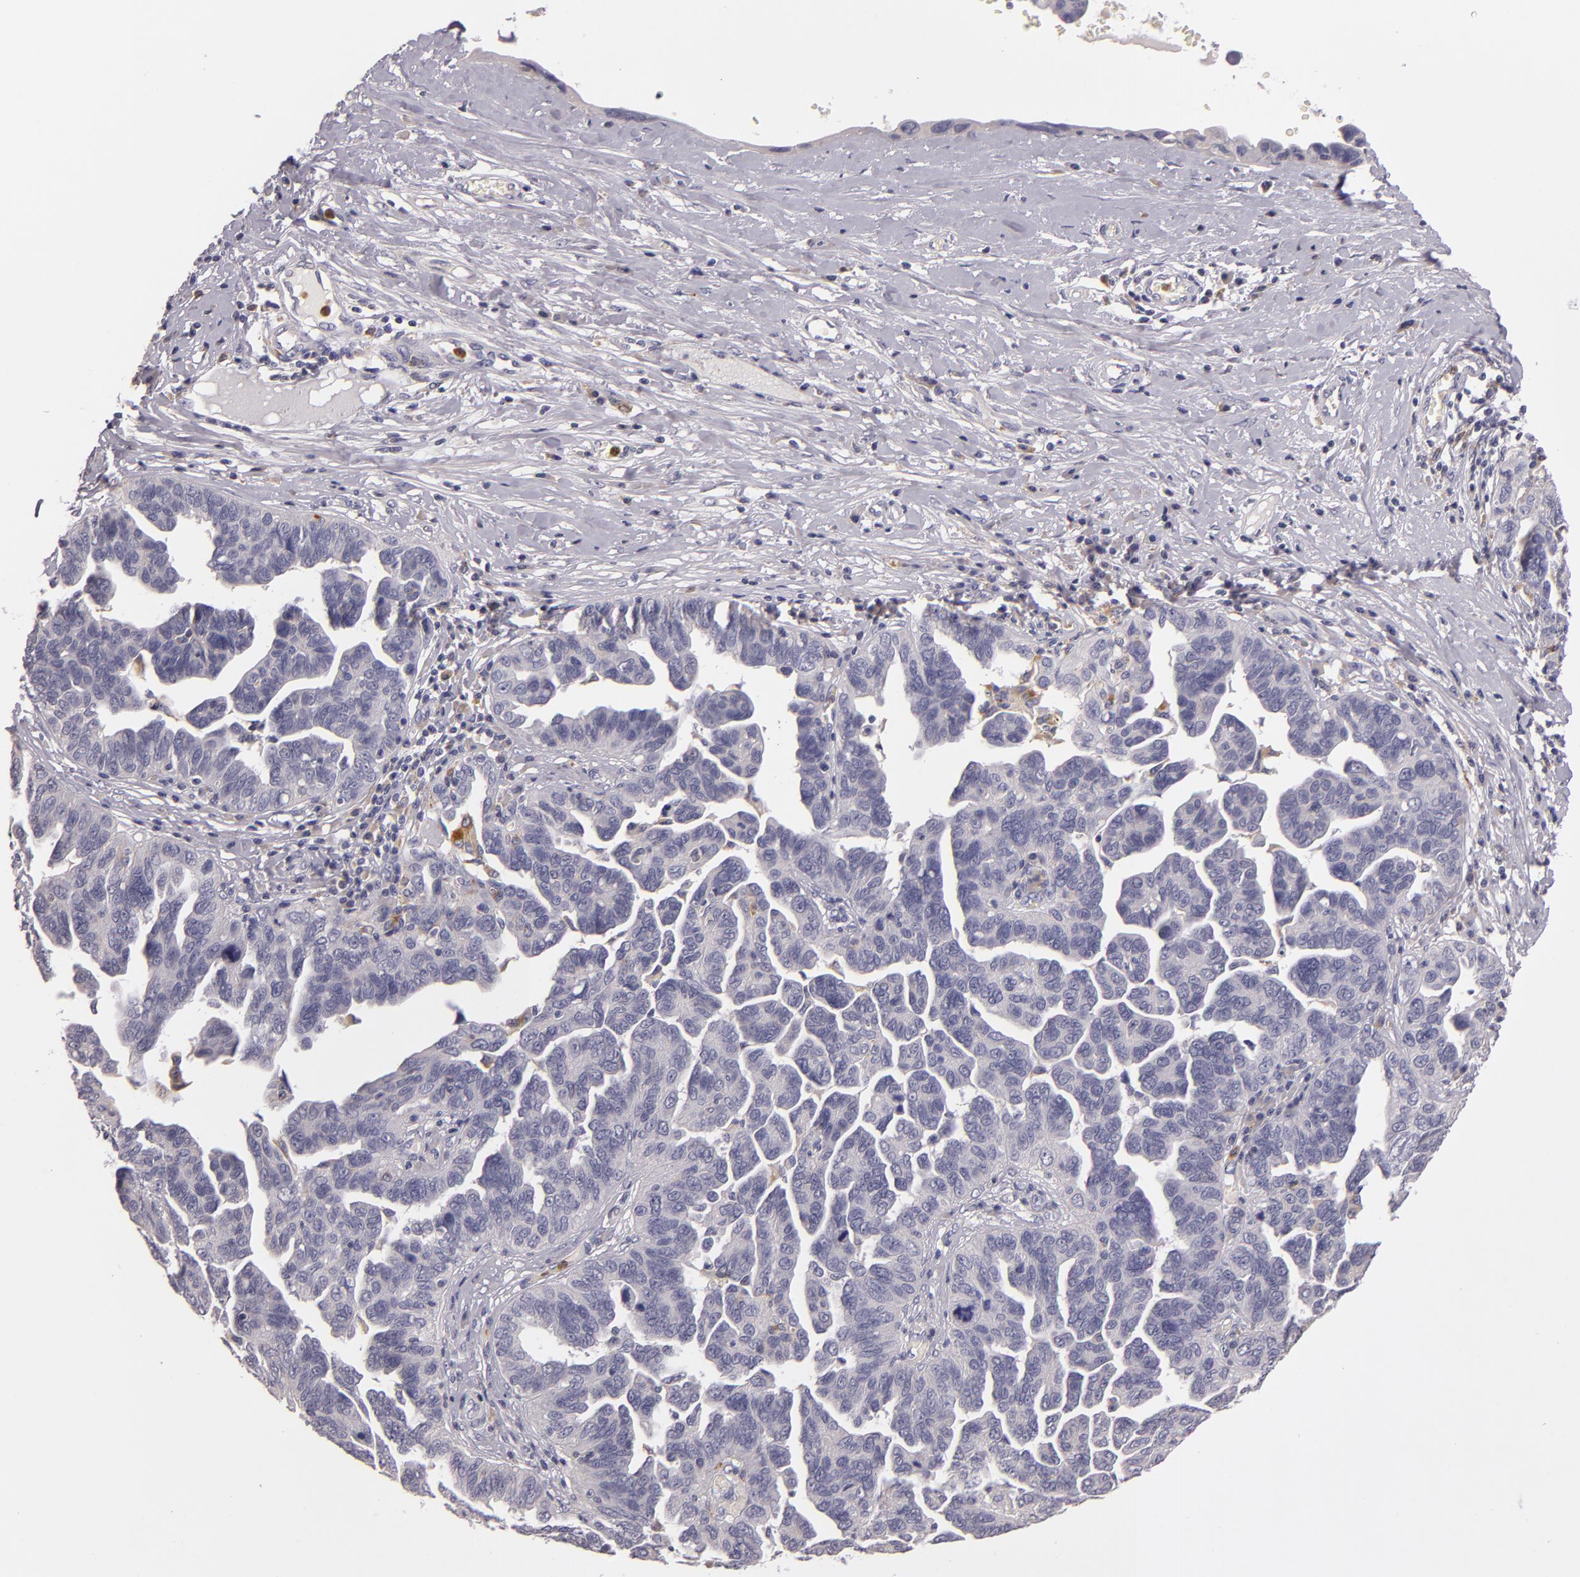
{"staining": {"intensity": "negative", "quantity": "none", "location": "none"}, "tissue": "ovarian cancer", "cell_type": "Tumor cells", "image_type": "cancer", "snomed": [{"axis": "morphology", "description": "Cystadenocarcinoma, serous, NOS"}, {"axis": "topography", "description": "Ovary"}], "caption": "DAB (3,3'-diaminobenzidine) immunohistochemical staining of human ovarian cancer (serous cystadenocarcinoma) displays no significant staining in tumor cells.", "gene": "TLR8", "patient": {"sex": "female", "age": 64}}